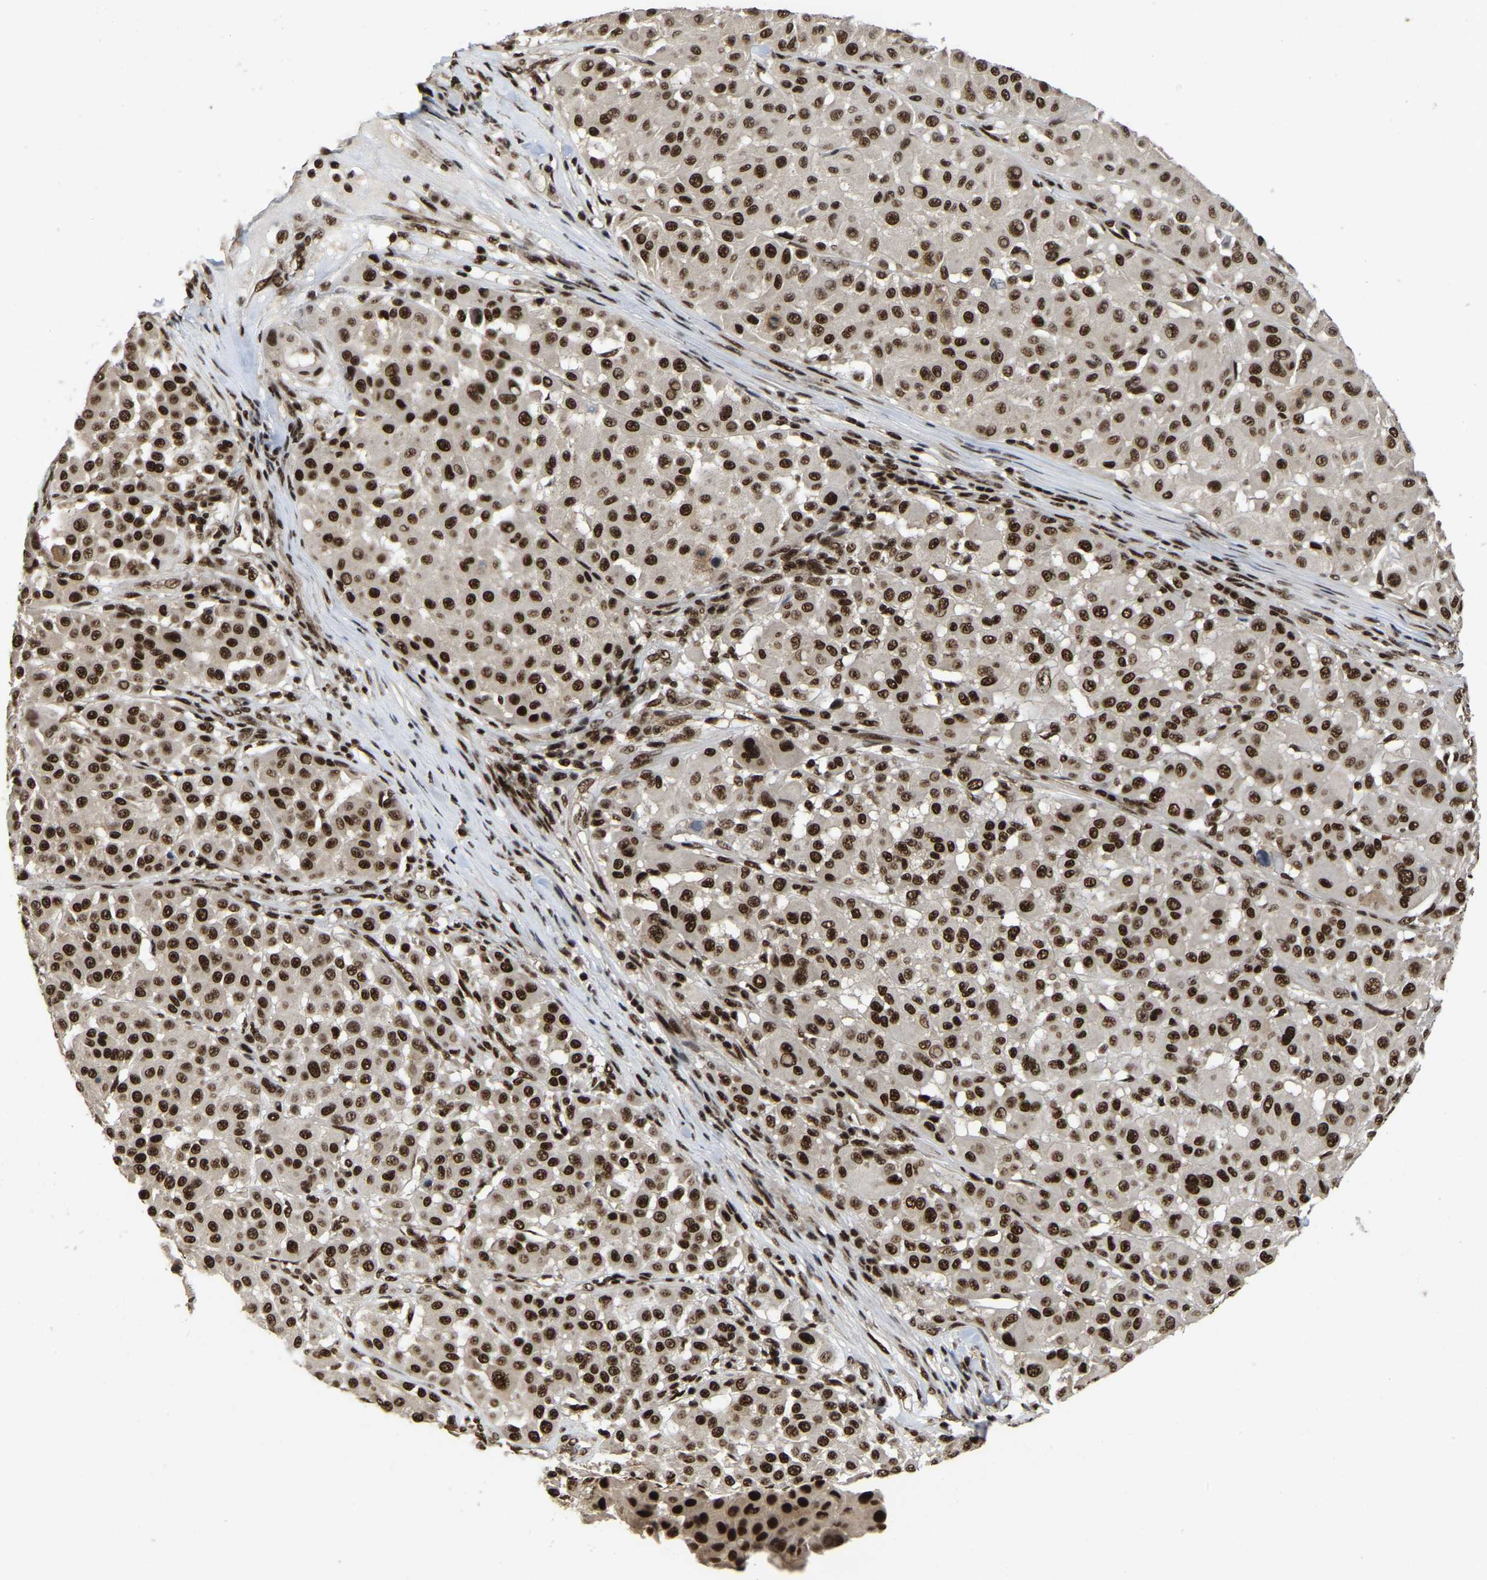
{"staining": {"intensity": "strong", "quantity": ">75%", "location": "nuclear"}, "tissue": "melanoma", "cell_type": "Tumor cells", "image_type": "cancer", "snomed": [{"axis": "morphology", "description": "Malignant melanoma, Metastatic site"}, {"axis": "topography", "description": "Soft tissue"}], "caption": "Protein expression by immunohistochemistry exhibits strong nuclear expression in approximately >75% of tumor cells in malignant melanoma (metastatic site). The staining is performed using DAB (3,3'-diaminobenzidine) brown chromogen to label protein expression. The nuclei are counter-stained blue using hematoxylin.", "gene": "TBL1XR1", "patient": {"sex": "male", "age": 41}}